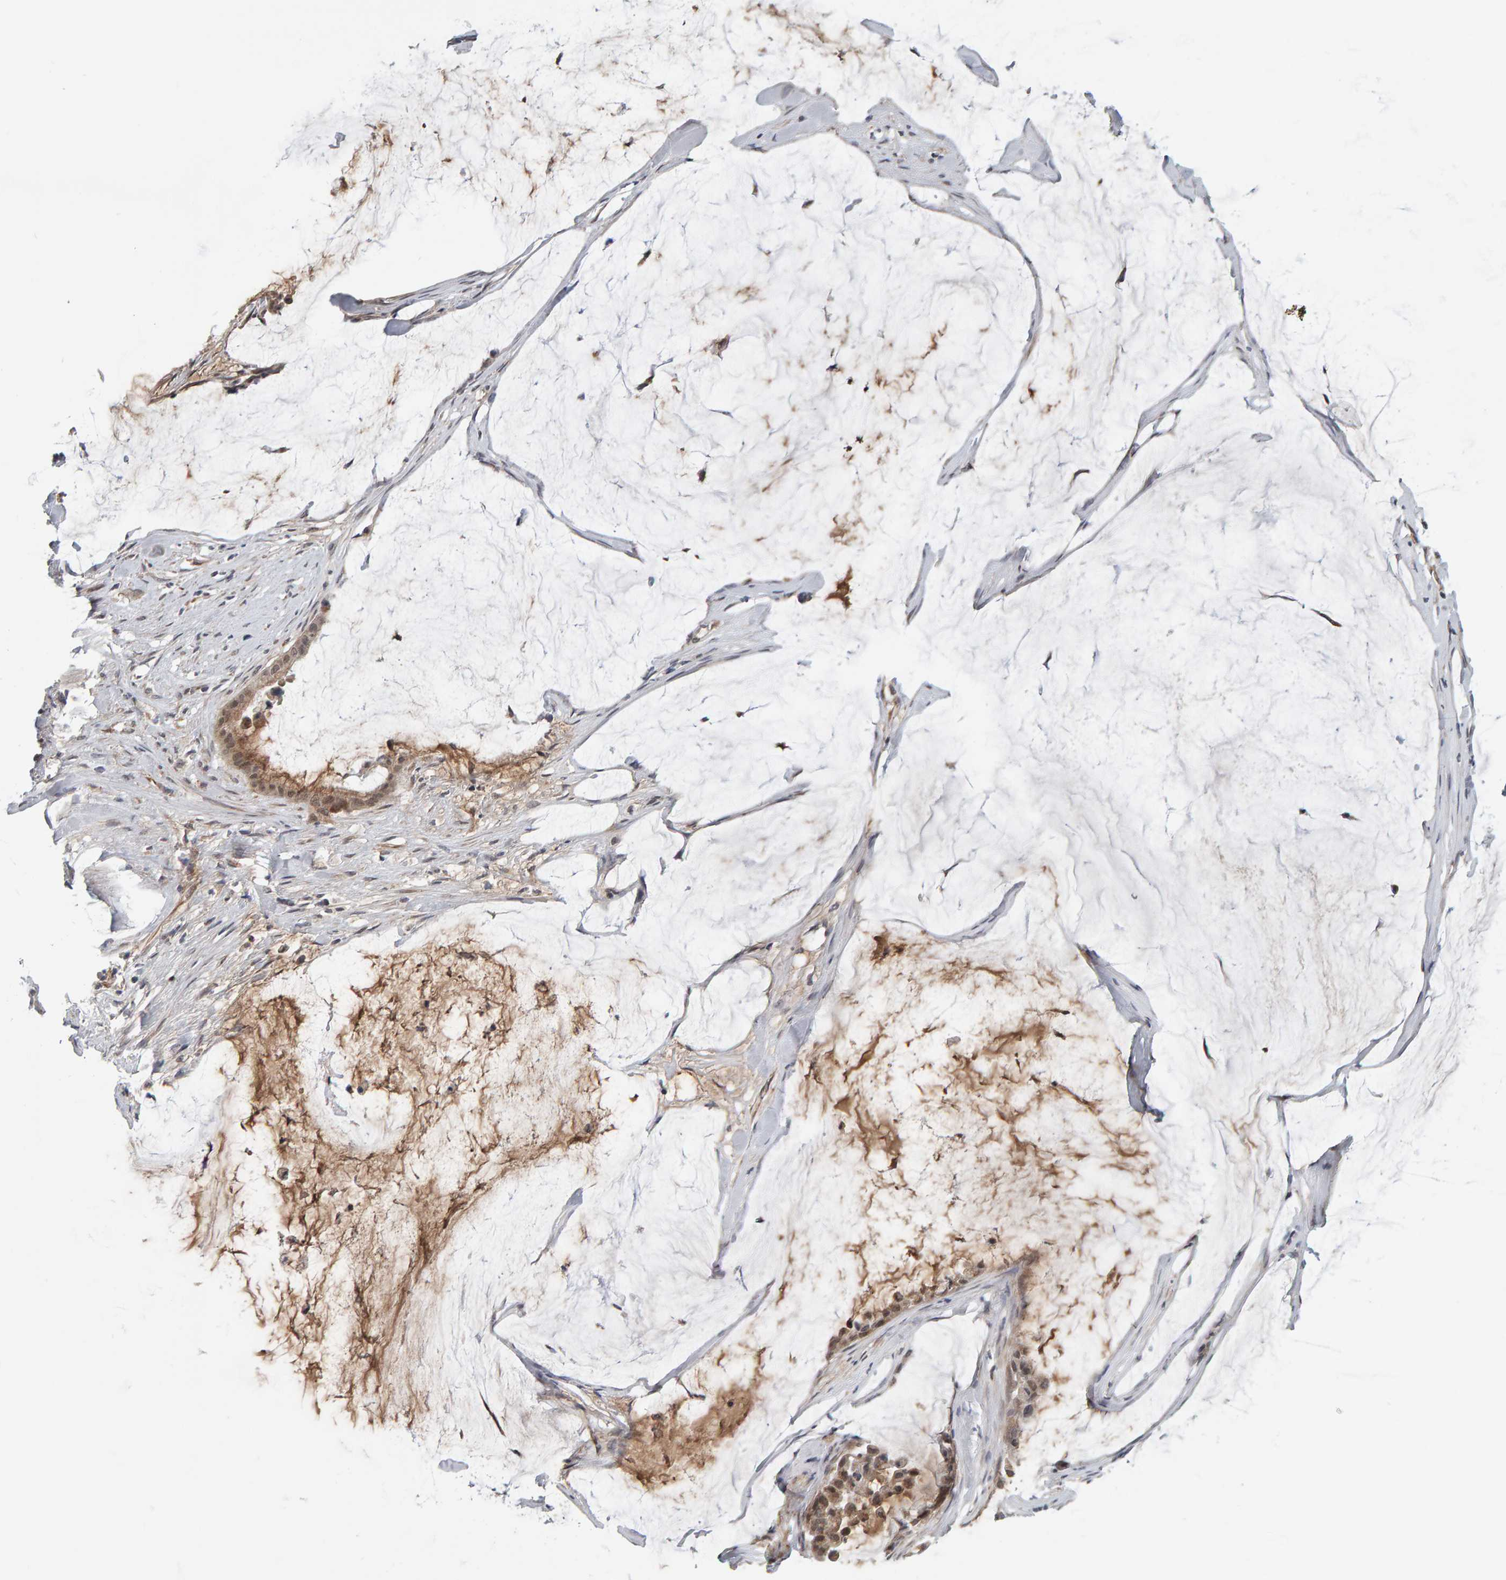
{"staining": {"intensity": "moderate", "quantity": ">75%", "location": "cytoplasmic/membranous,nuclear"}, "tissue": "pancreatic cancer", "cell_type": "Tumor cells", "image_type": "cancer", "snomed": [{"axis": "morphology", "description": "Adenocarcinoma, NOS"}, {"axis": "topography", "description": "Pancreas"}], "caption": "DAB (3,3'-diaminobenzidine) immunohistochemical staining of human pancreatic cancer reveals moderate cytoplasmic/membranous and nuclear protein staining in approximately >75% of tumor cells.", "gene": "DAP3", "patient": {"sex": "male", "age": 41}}